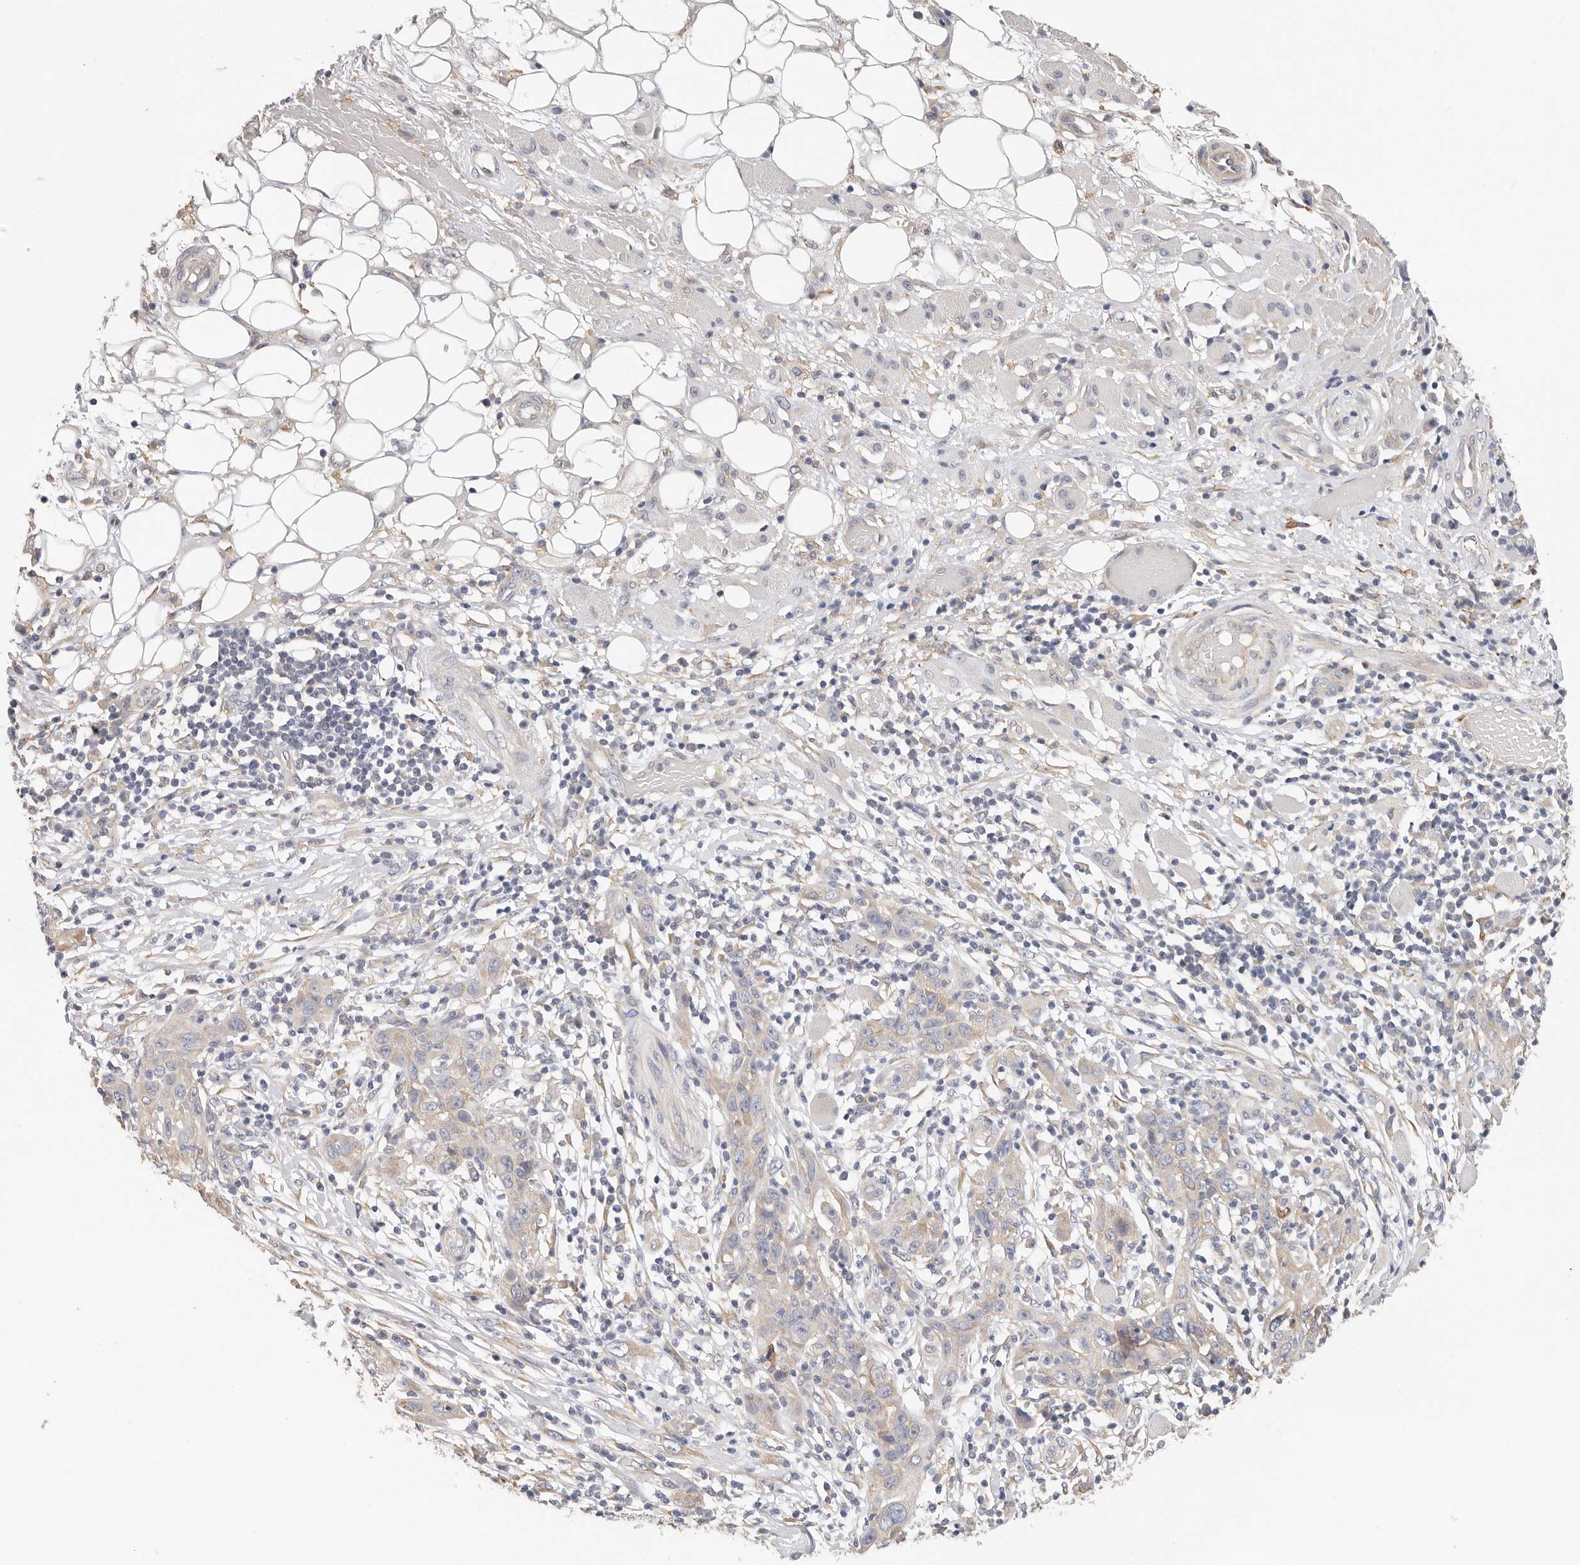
{"staining": {"intensity": "weak", "quantity": "<25%", "location": "cytoplasmic/membranous"}, "tissue": "skin cancer", "cell_type": "Tumor cells", "image_type": "cancer", "snomed": [{"axis": "morphology", "description": "Squamous cell carcinoma, NOS"}, {"axis": "topography", "description": "Skin"}], "caption": "The micrograph displays no significant positivity in tumor cells of squamous cell carcinoma (skin). The staining is performed using DAB brown chromogen with nuclei counter-stained in using hematoxylin.", "gene": "AFDN", "patient": {"sex": "female", "age": 88}}